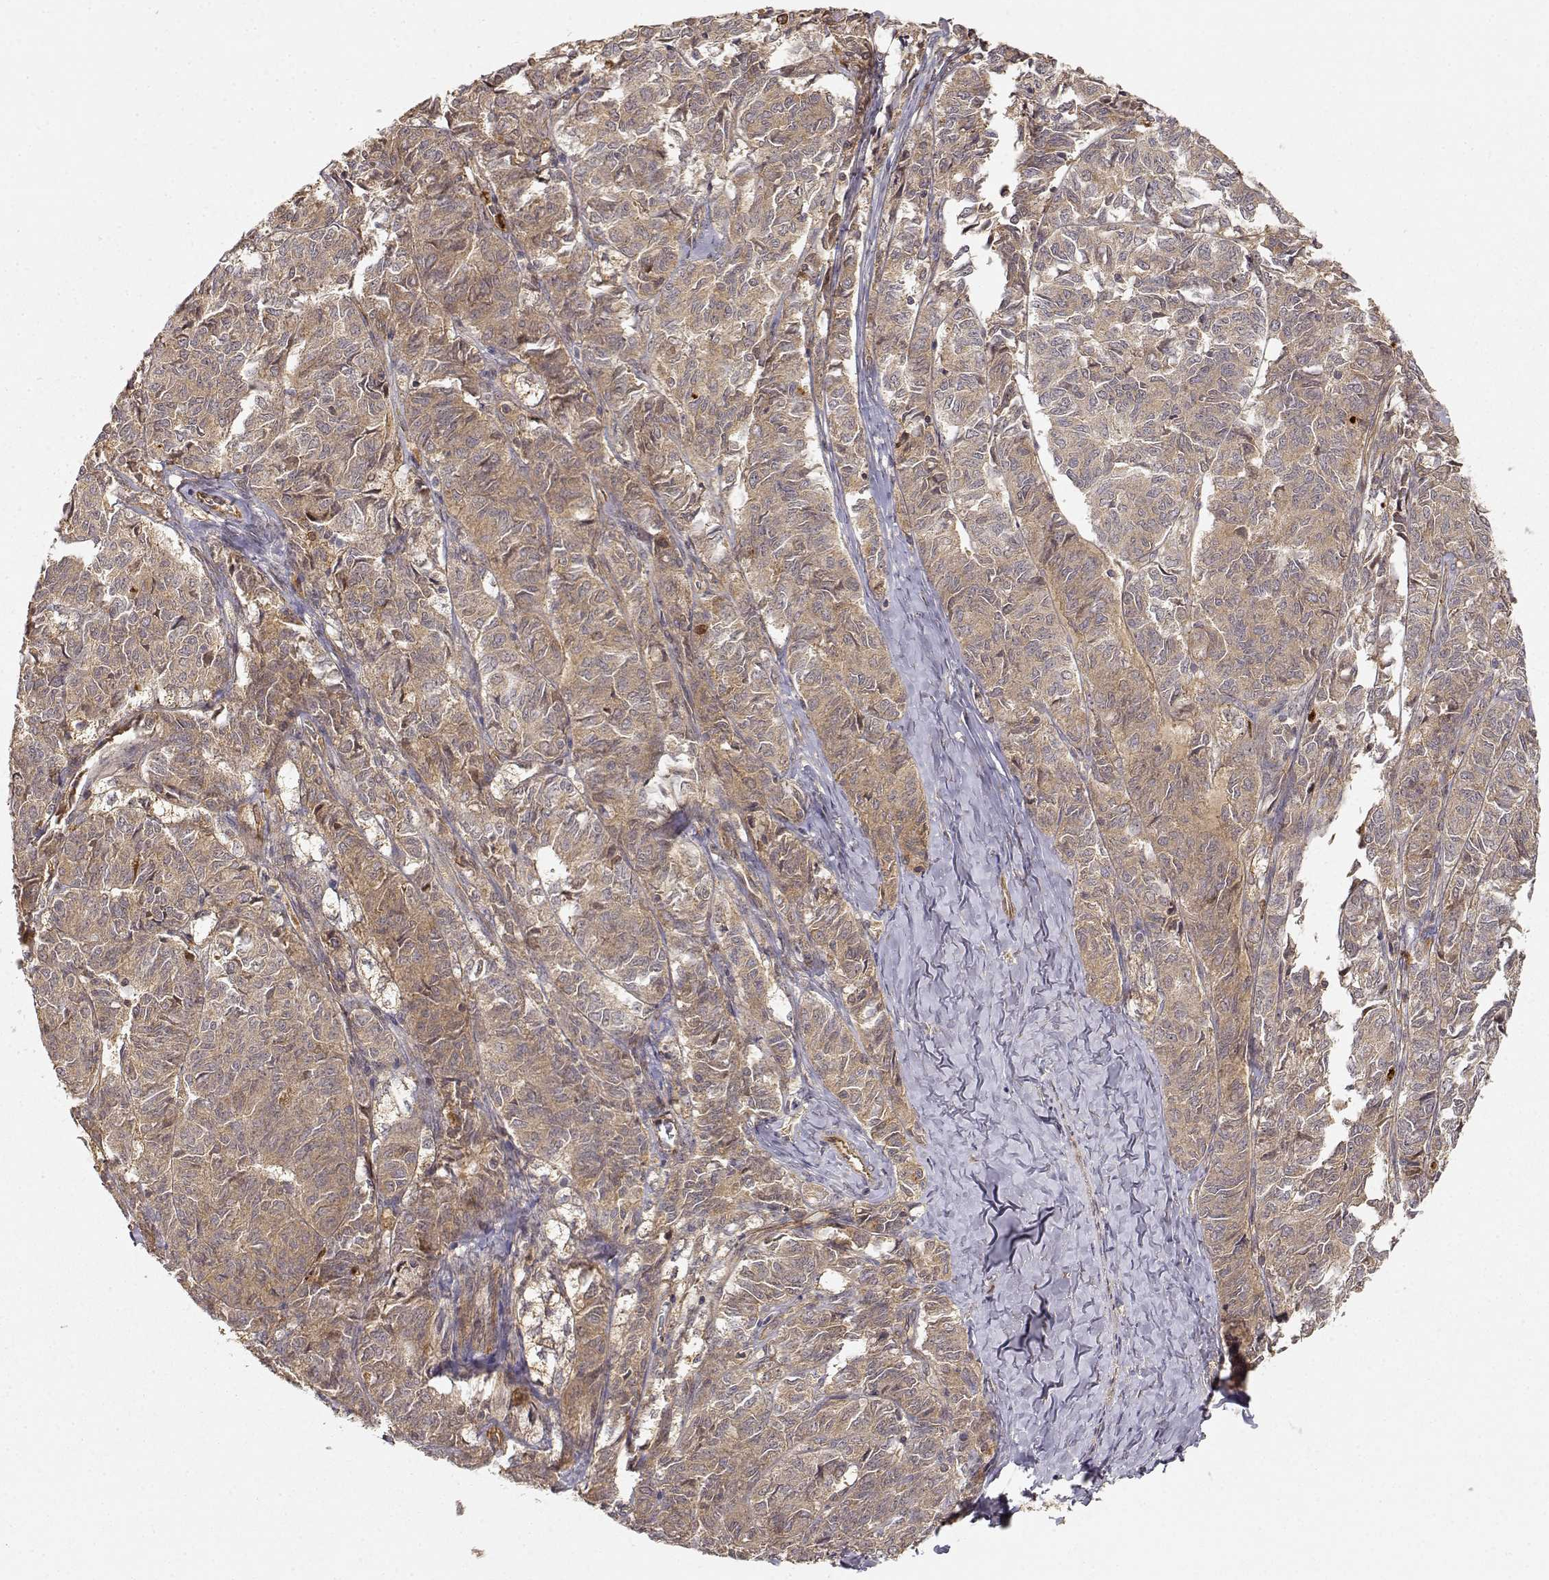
{"staining": {"intensity": "moderate", "quantity": ">75%", "location": "cytoplasmic/membranous"}, "tissue": "ovarian cancer", "cell_type": "Tumor cells", "image_type": "cancer", "snomed": [{"axis": "morphology", "description": "Carcinoma, endometroid"}, {"axis": "topography", "description": "Ovary"}], "caption": "Immunohistochemistry (IHC) histopathology image of neoplastic tissue: ovarian cancer (endometroid carcinoma) stained using immunohistochemistry (IHC) exhibits medium levels of moderate protein expression localized specifically in the cytoplasmic/membranous of tumor cells, appearing as a cytoplasmic/membranous brown color.", "gene": "CDK5RAP2", "patient": {"sex": "female", "age": 80}}